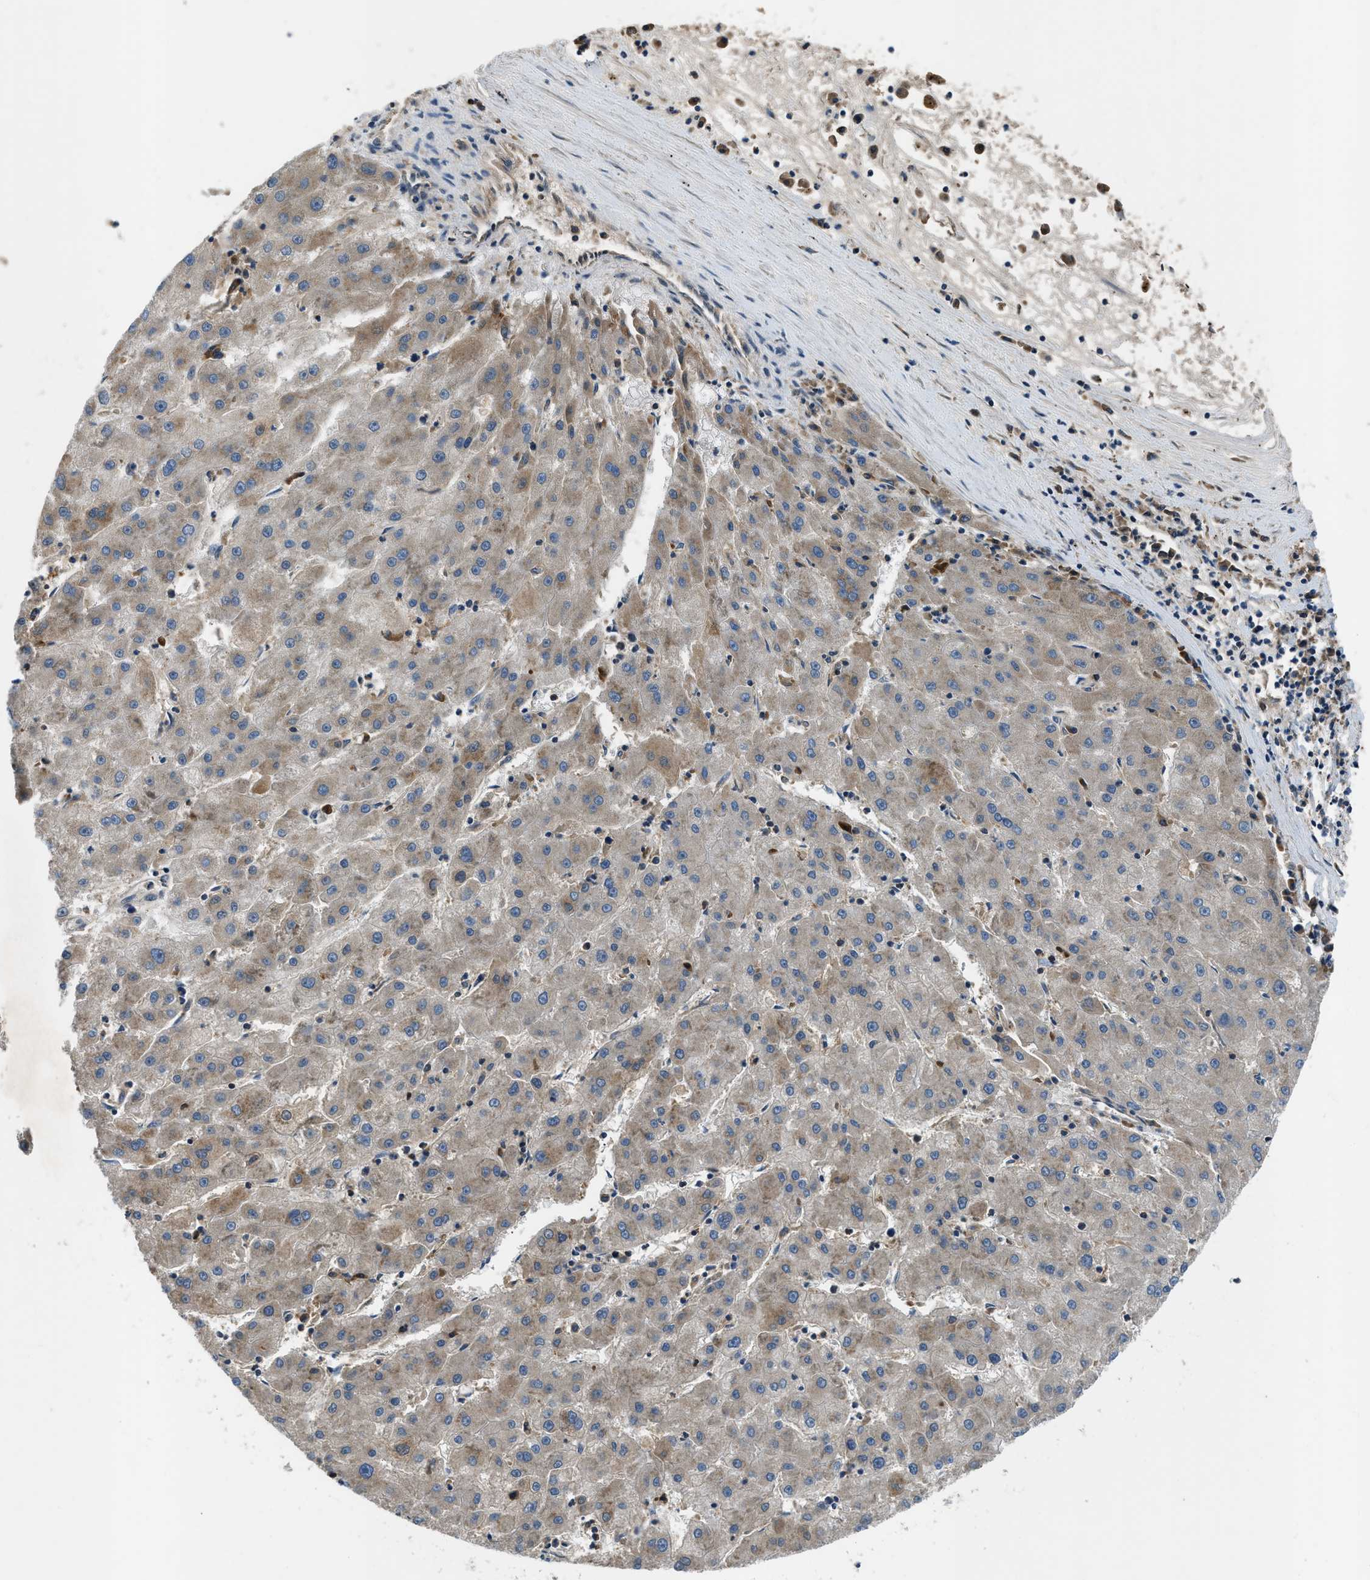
{"staining": {"intensity": "moderate", "quantity": "25%-75%", "location": "cytoplasmic/membranous"}, "tissue": "liver cancer", "cell_type": "Tumor cells", "image_type": "cancer", "snomed": [{"axis": "morphology", "description": "Carcinoma, Hepatocellular, NOS"}, {"axis": "topography", "description": "Liver"}], "caption": "High-power microscopy captured an IHC histopathology image of liver cancer, revealing moderate cytoplasmic/membranous expression in about 25%-75% of tumor cells.", "gene": "PAFAH2", "patient": {"sex": "male", "age": 72}}